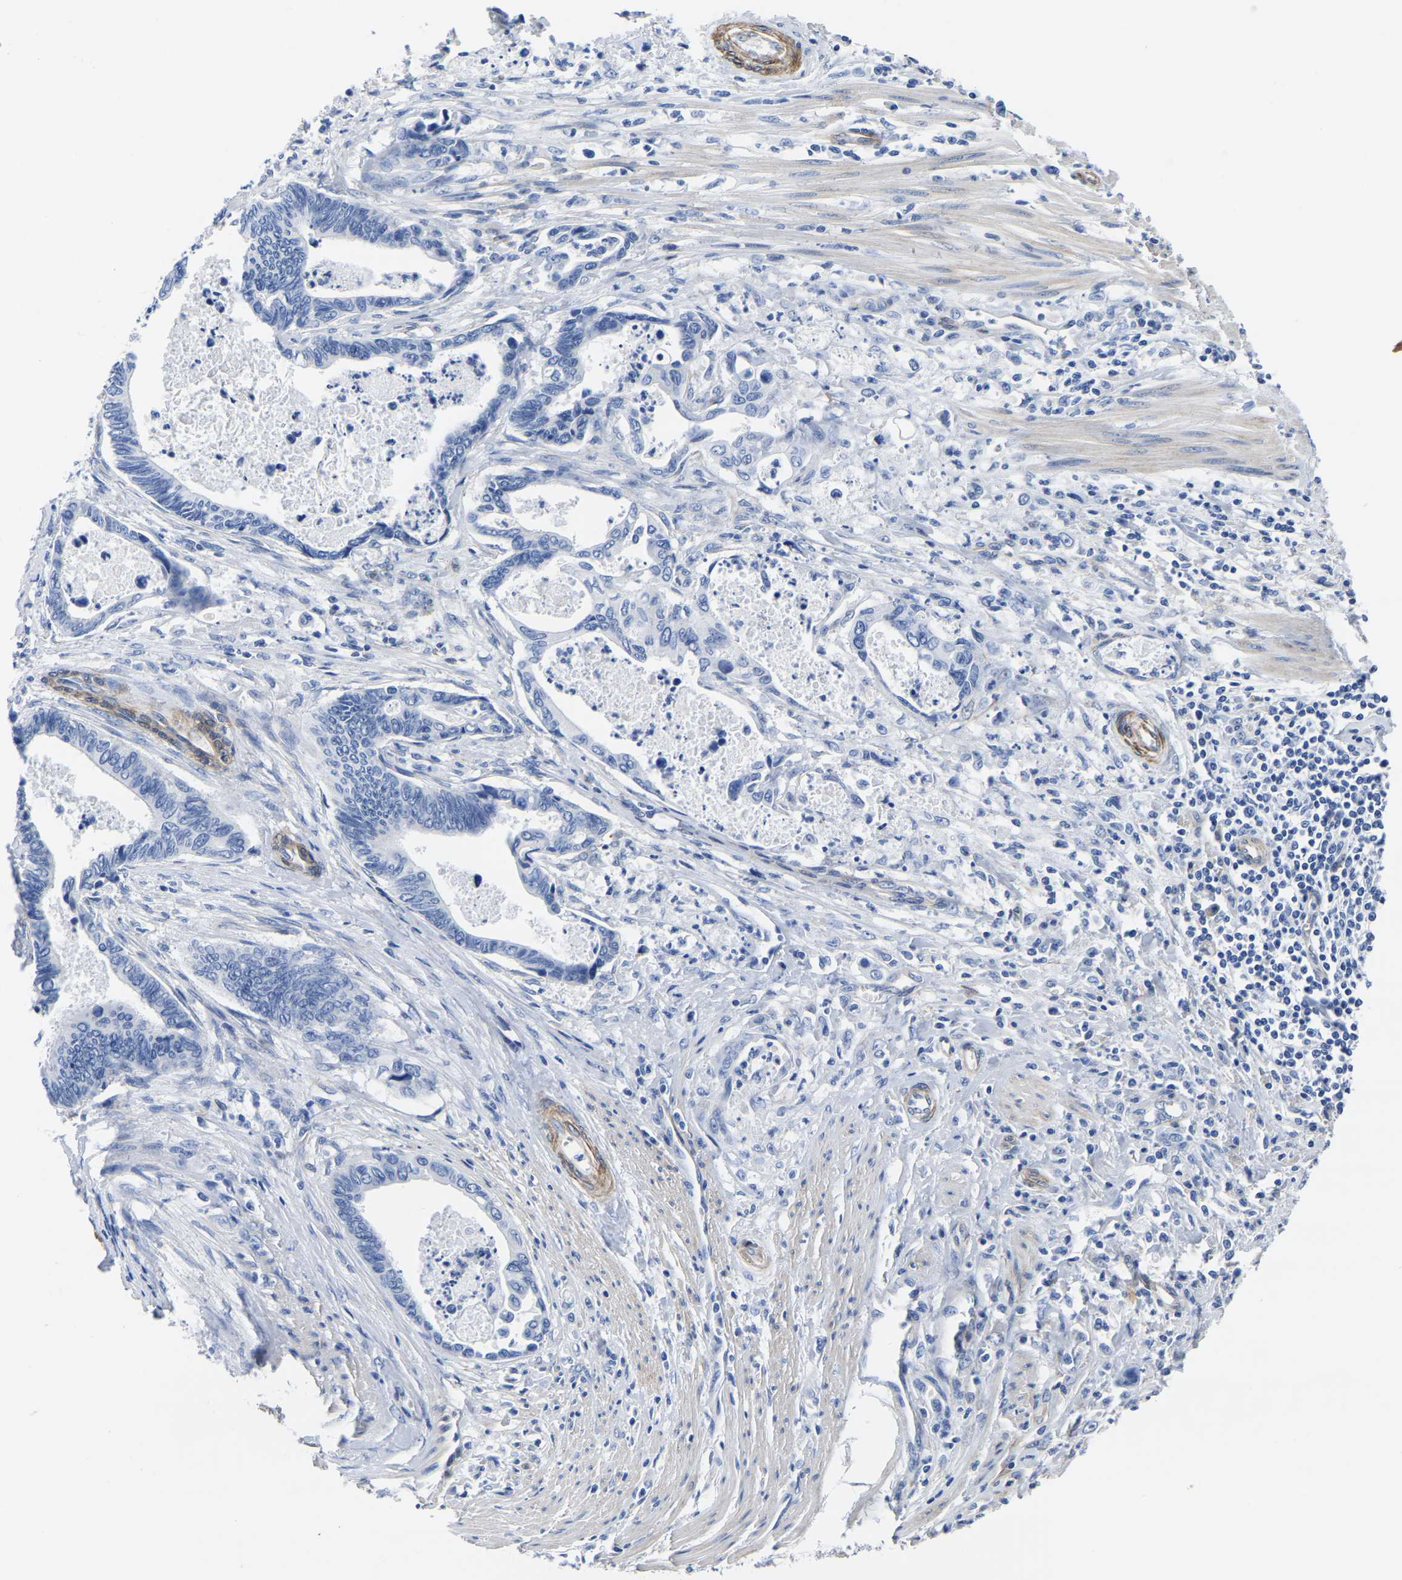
{"staining": {"intensity": "negative", "quantity": "none", "location": "none"}, "tissue": "pancreatic cancer", "cell_type": "Tumor cells", "image_type": "cancer", "snomed": [{"axis": "morphology", "description": "Adenocarcinoma, NOS"}, {"axis": "topography", "description": "Pancreas"}], "caption": "An immunohistochemistry histopathology image of pancreatic adenocarcinoma is shown. There is no staining in tumor cells of pancreatic adenocarcinoma.", "gene": "SLC45A3", "patient": {"sex": "female", "age": 70}}